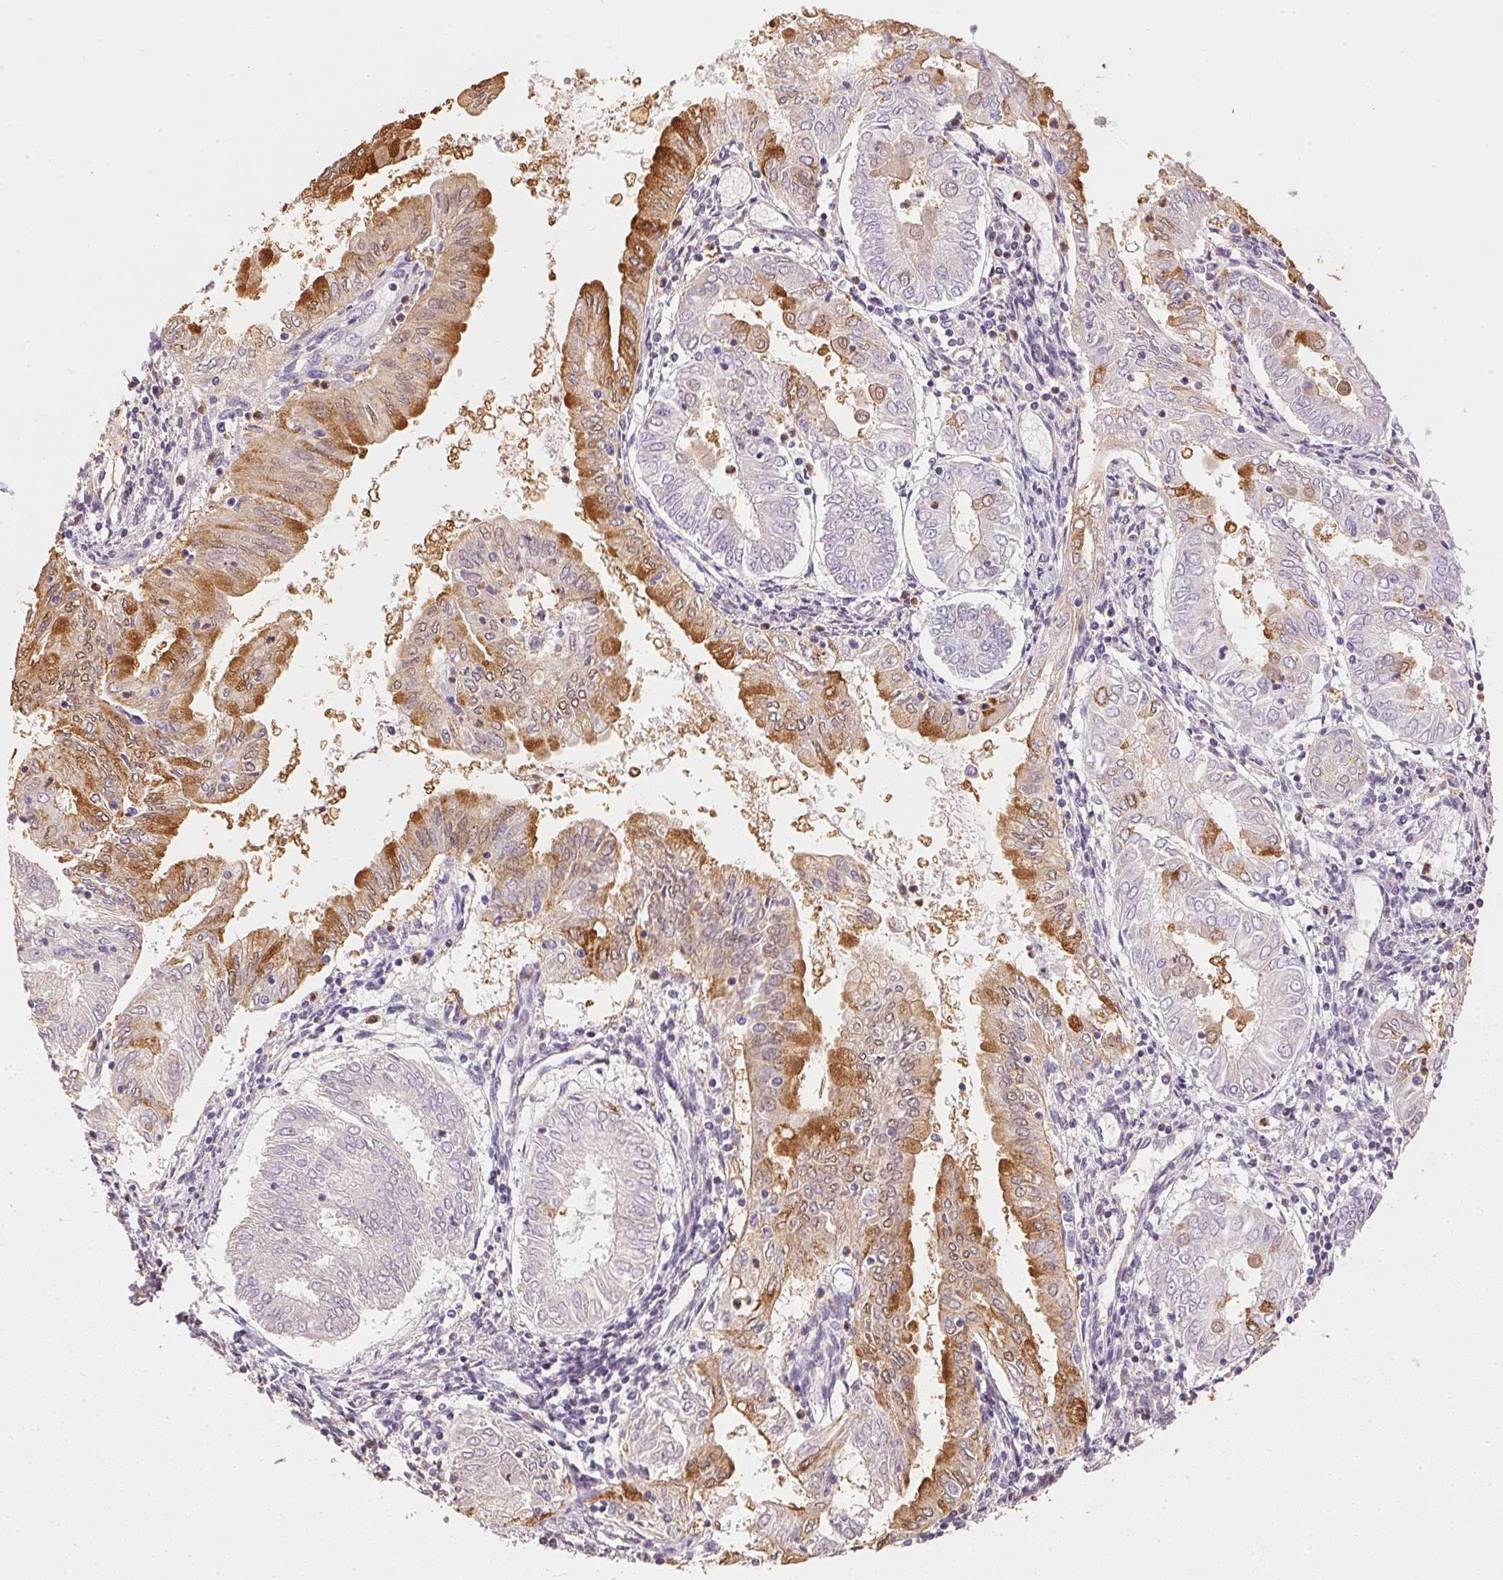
{"staining": {"intensity": "moderate", "quantity": "25%-75%", "location": "cytoplasmic/membranous,nuclear"}, "tissue": "endometrial cancer", "cell_type": "Tumor cells", "image_type": "cancer", "snomed": [{"axis": "morphology", "description": "Adenocarcinoma, NOS"}, {"axis": "topography", "description": "Endometrium"}], "caption": "Immunohistochemistry (IHC) of human endometrial cancer (adenocarcinoma) demonstrates medium levels of moderate cytoplasmic/membranous and nuclear positivity in about 25%-75% of tumor cells.", "gene": "S100A3", "patient": {"sex": "female", "age": 68}}